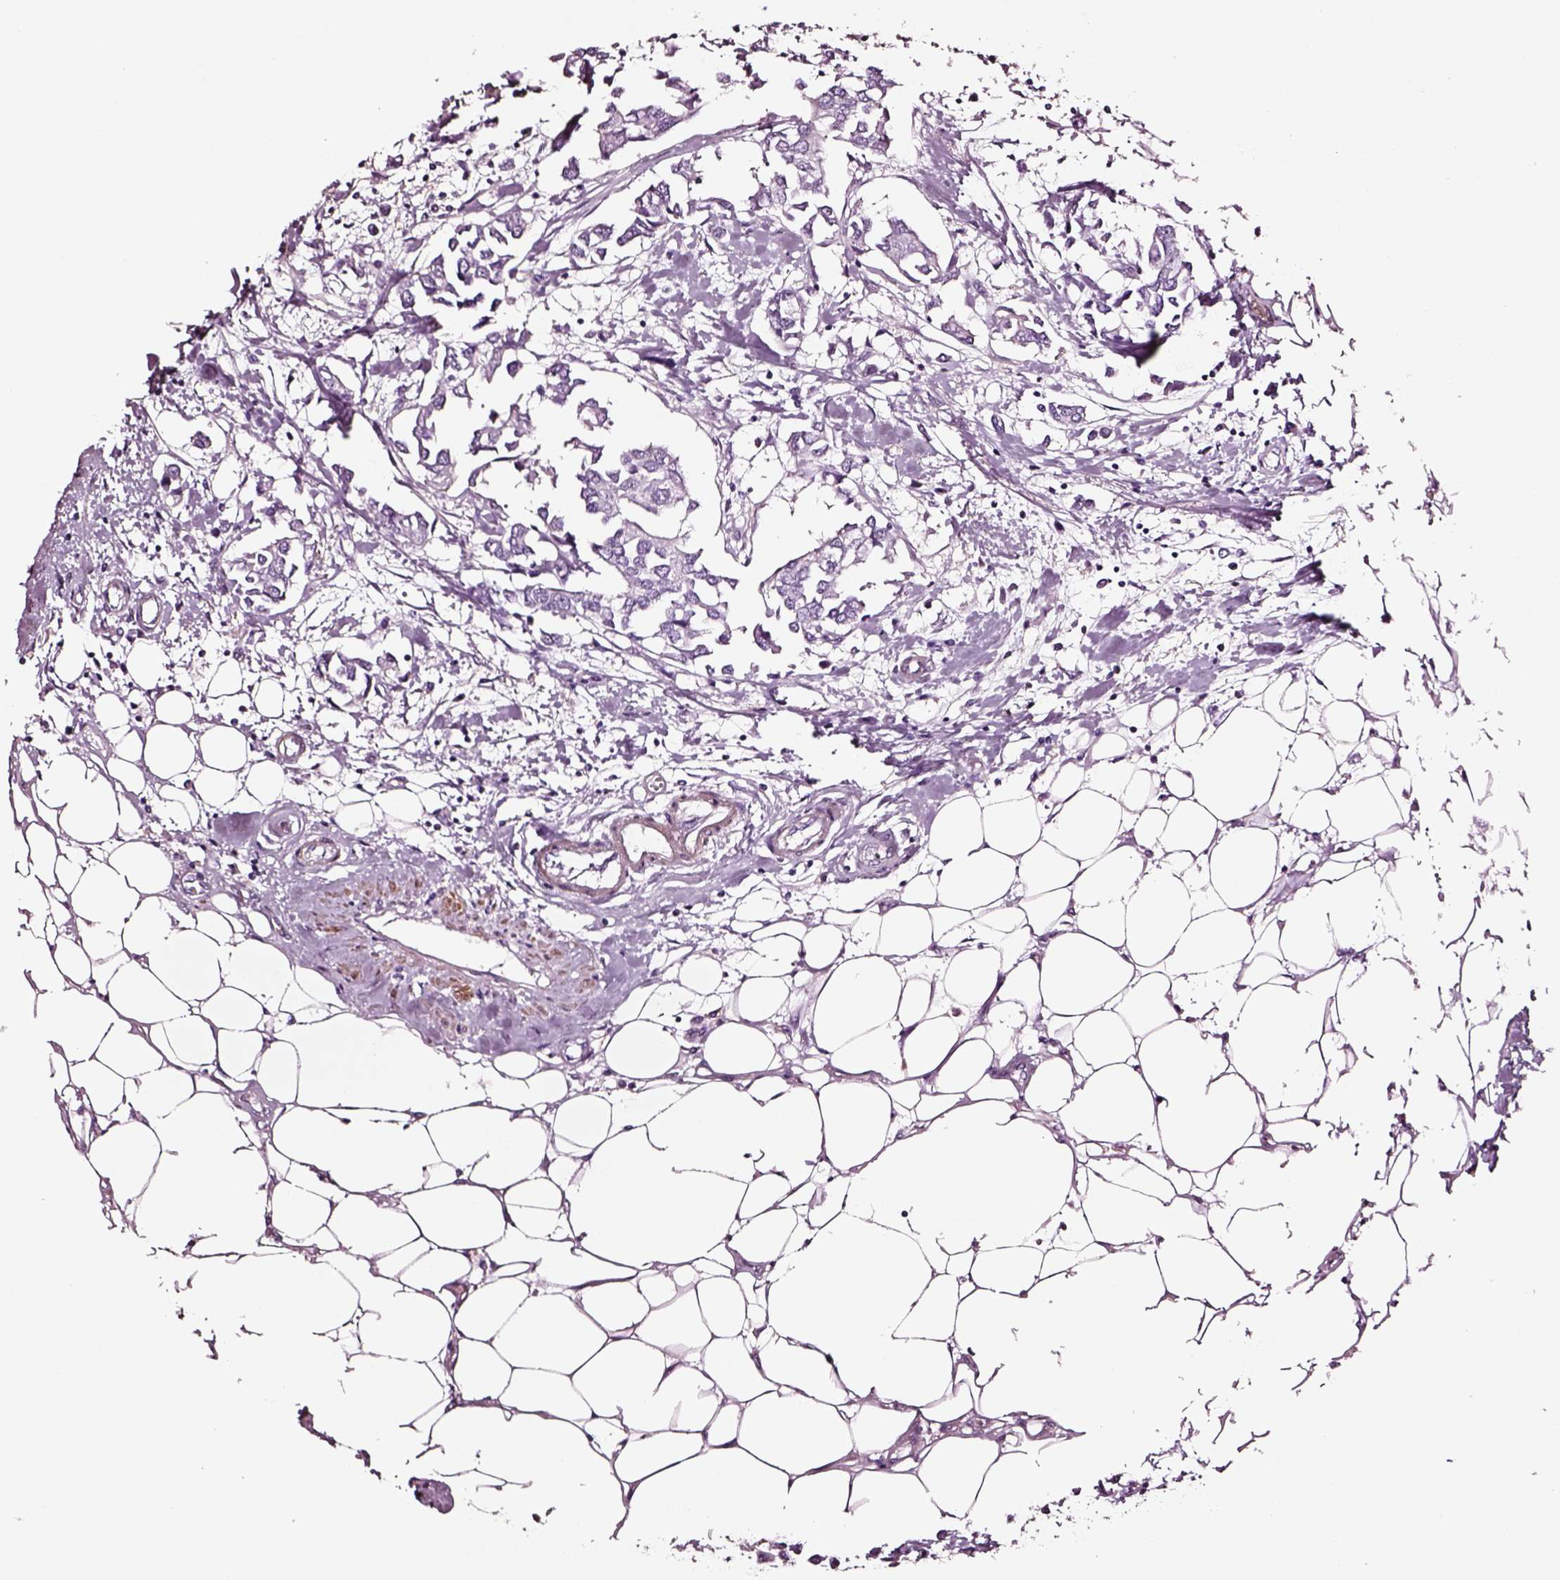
{"staining": {"intensity": "negative", "quantity": "none", "location": "none"}, "tissue": "breast cancer", "cell_type": "Tumor cells", "image_type": "cancer", "snomed": [{"axis": "morphology", "description": "Duct carcinoma"}, {"axis": "topography", "description": "Breast"}], "caption": "Breast cancer stained for a protein using immunohistochemistry exhibits no expression tumor cells.", "gene": "SOX10", "patient": {"sex": "female", "age": 83}}